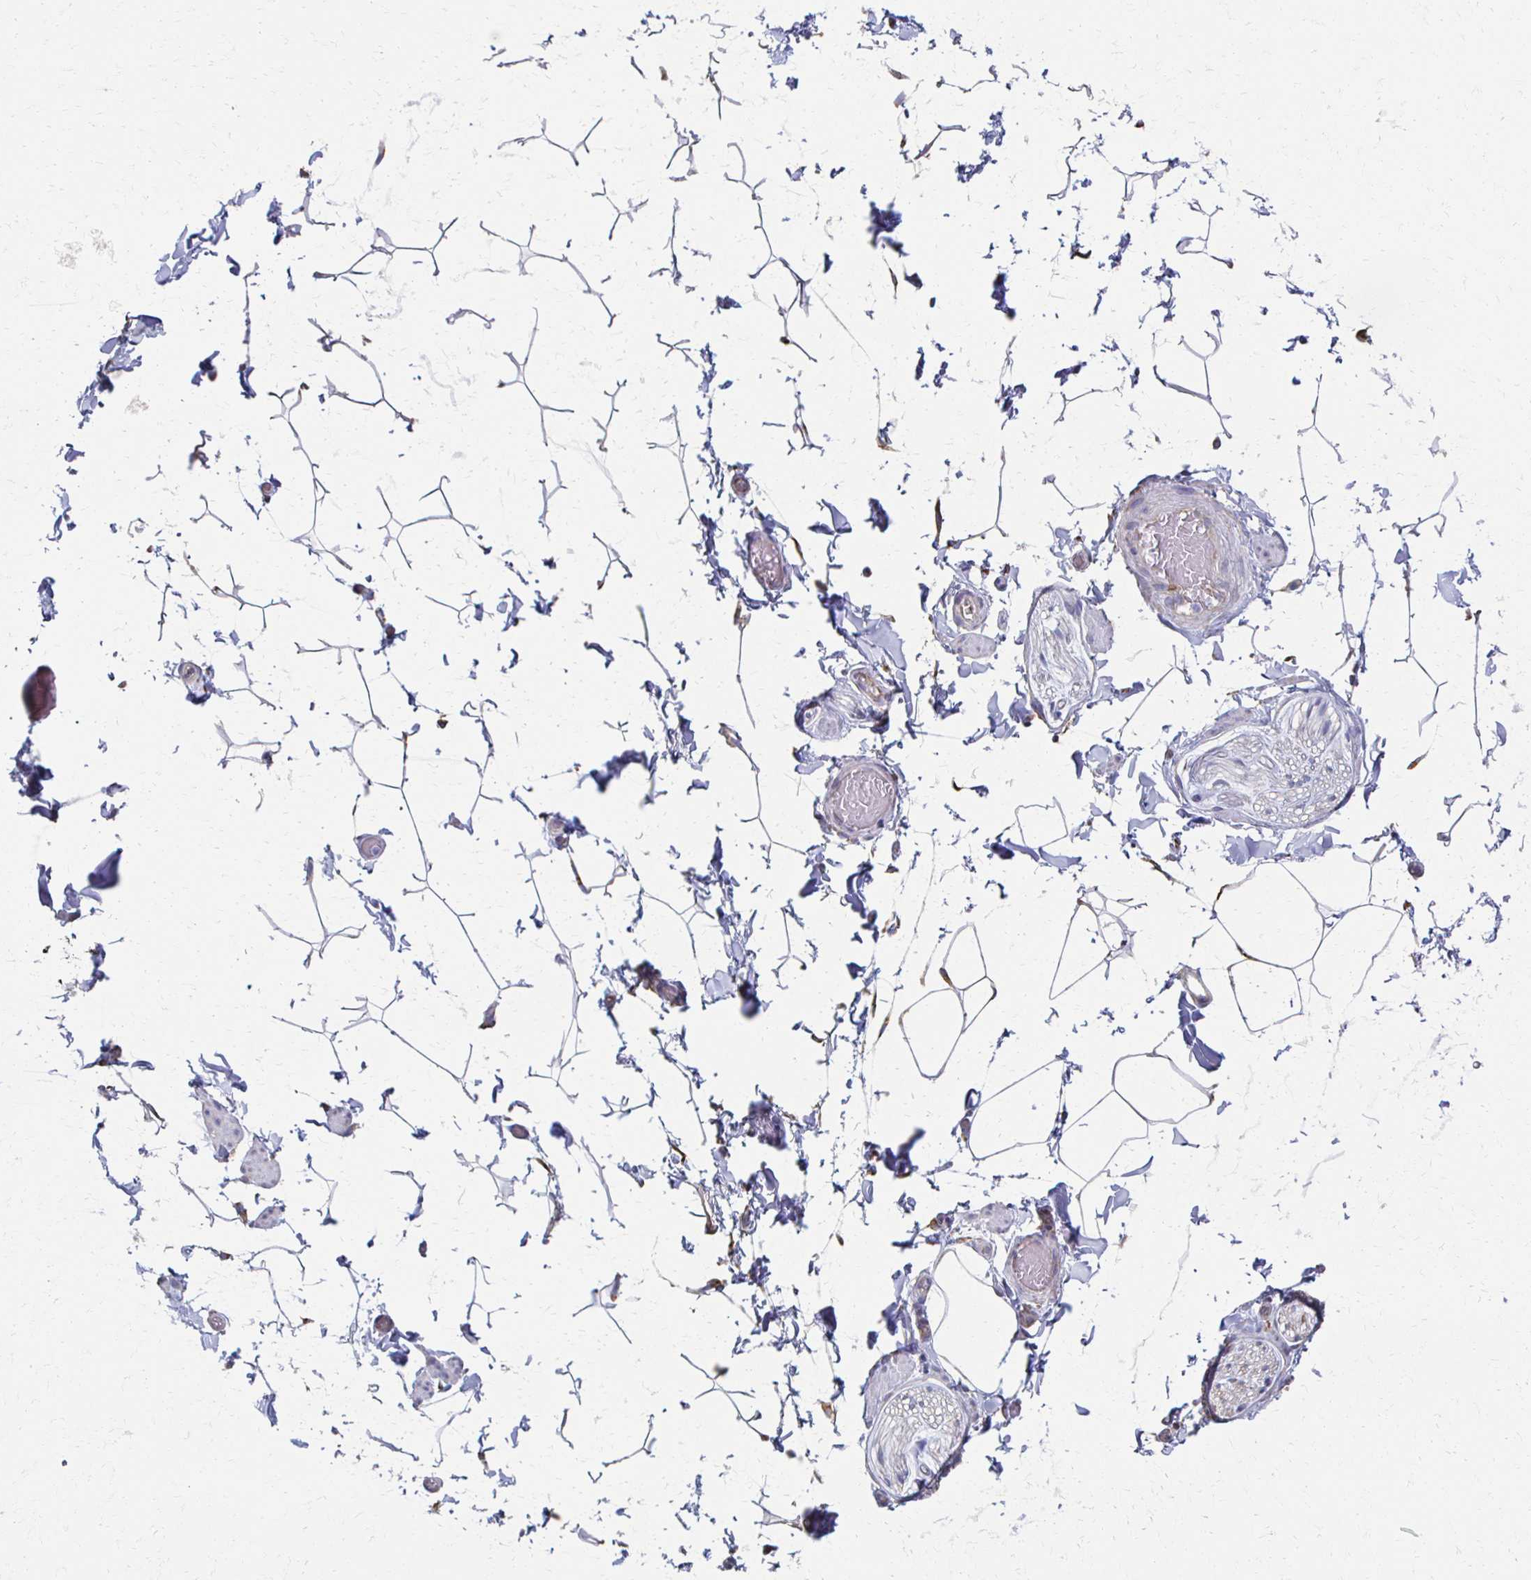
{"staining": {"intensity": "negative", "quantity": "none", "location": "none"}, "tissue": "adipose tissue", "cell_type": "Adipocytes", "image_type": "normal", "snomed": [{"axis": "morphology", "description": "Normal tissue, NOS"}, {"axis": "topography", "description": "Epididymis"}, {"axis": "topography", "description": "Peripheral nerve tissue"}], "caption": "This histopathology image is of benign adipose tissue stained with IHC to label a protein in brown with the nuclei are counter-stained blue. There is no positivity in adipocytes.", "gene": "ATP1A3", "patient": {"sex": "male", "age": 32}}